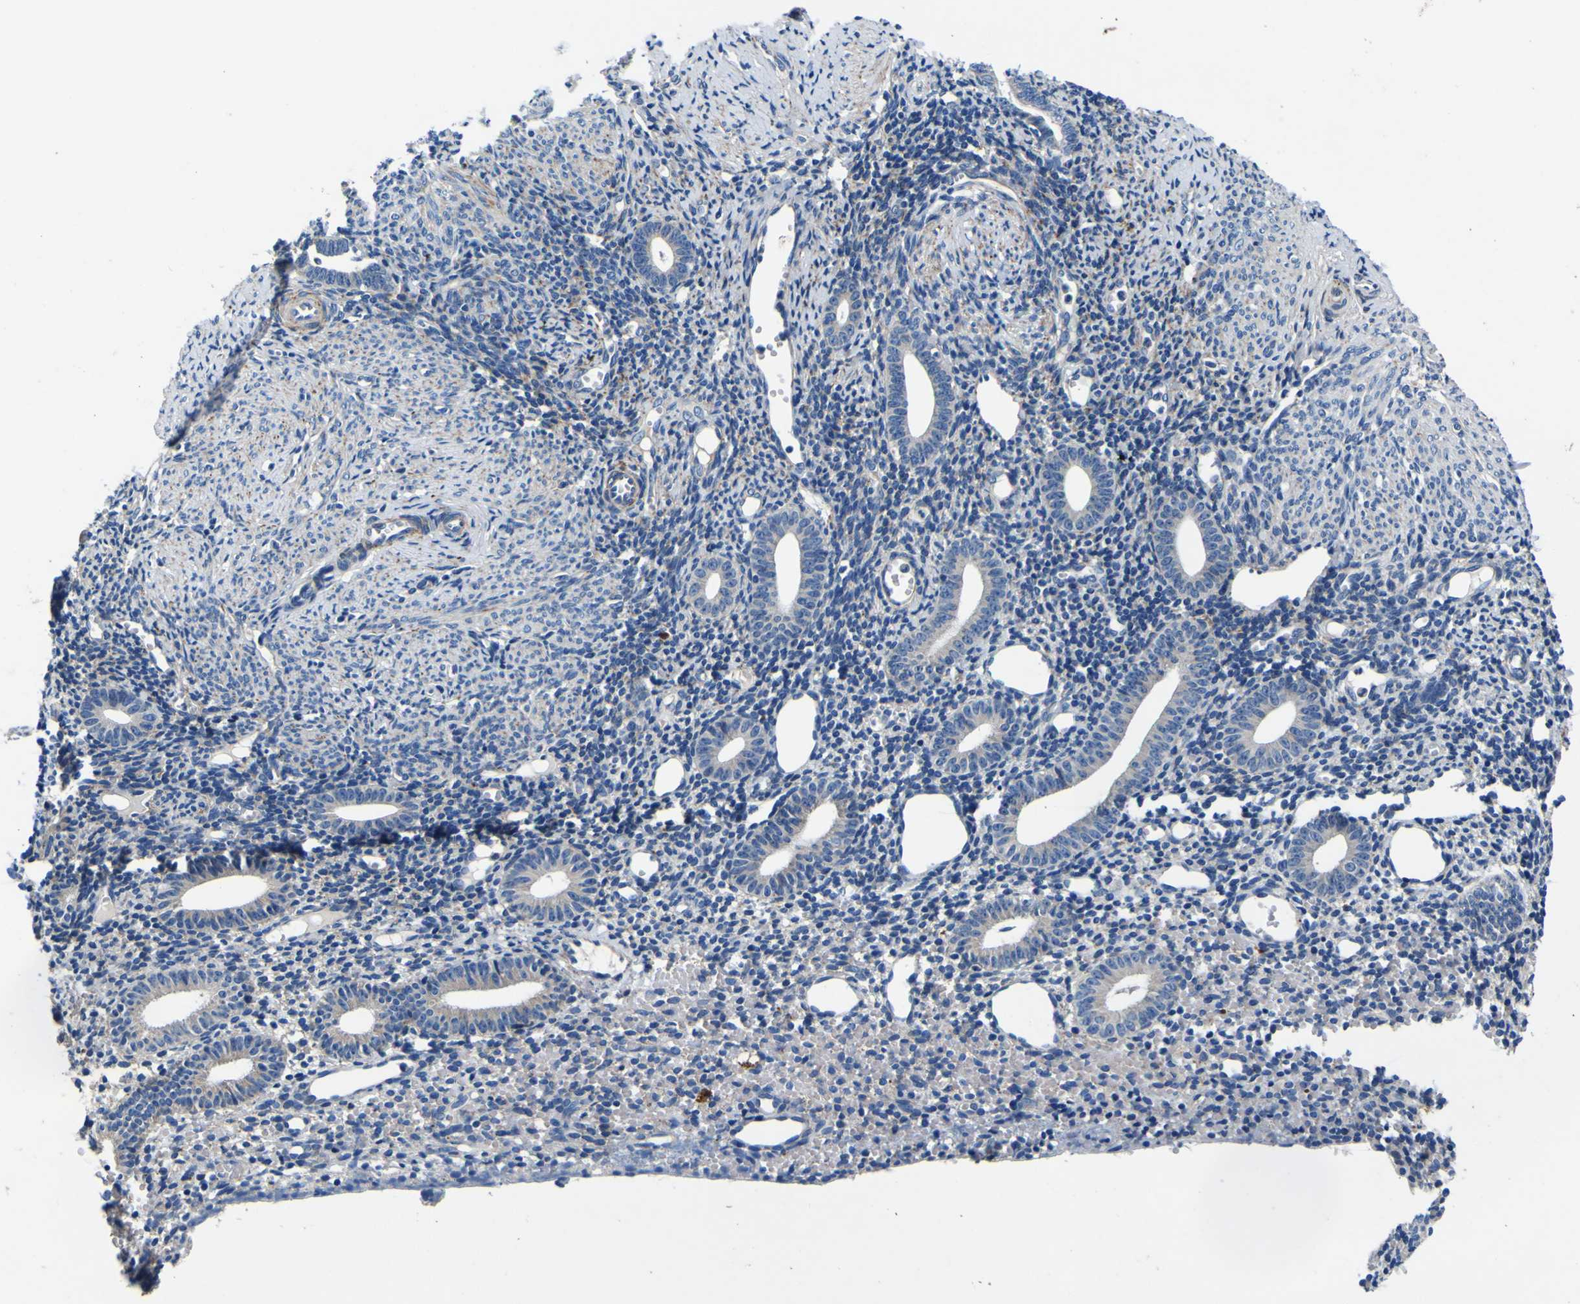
{"staining": {"intensity": "moderate", "quantity": "<25%", "location": "cytoplasmic/membranous"}, "tissue": "endometrium", "cell_type": "Cells in endometrial stroma", "image_type": "normal", "snomed": [{"axis": "morphology", "description": "Normal tissue, NOS"}, {"axis": "topography", "description": "Endometrium"}], "caption": "This image demonstrates immunohistochemistry staining of benign endometrium, with low moderate cytoplasmic/membranous positivity in approximately <25% of cells in endometrial stroma.", "gene": "AGAP3", "patient": {"sex": "female", "age": 50}}